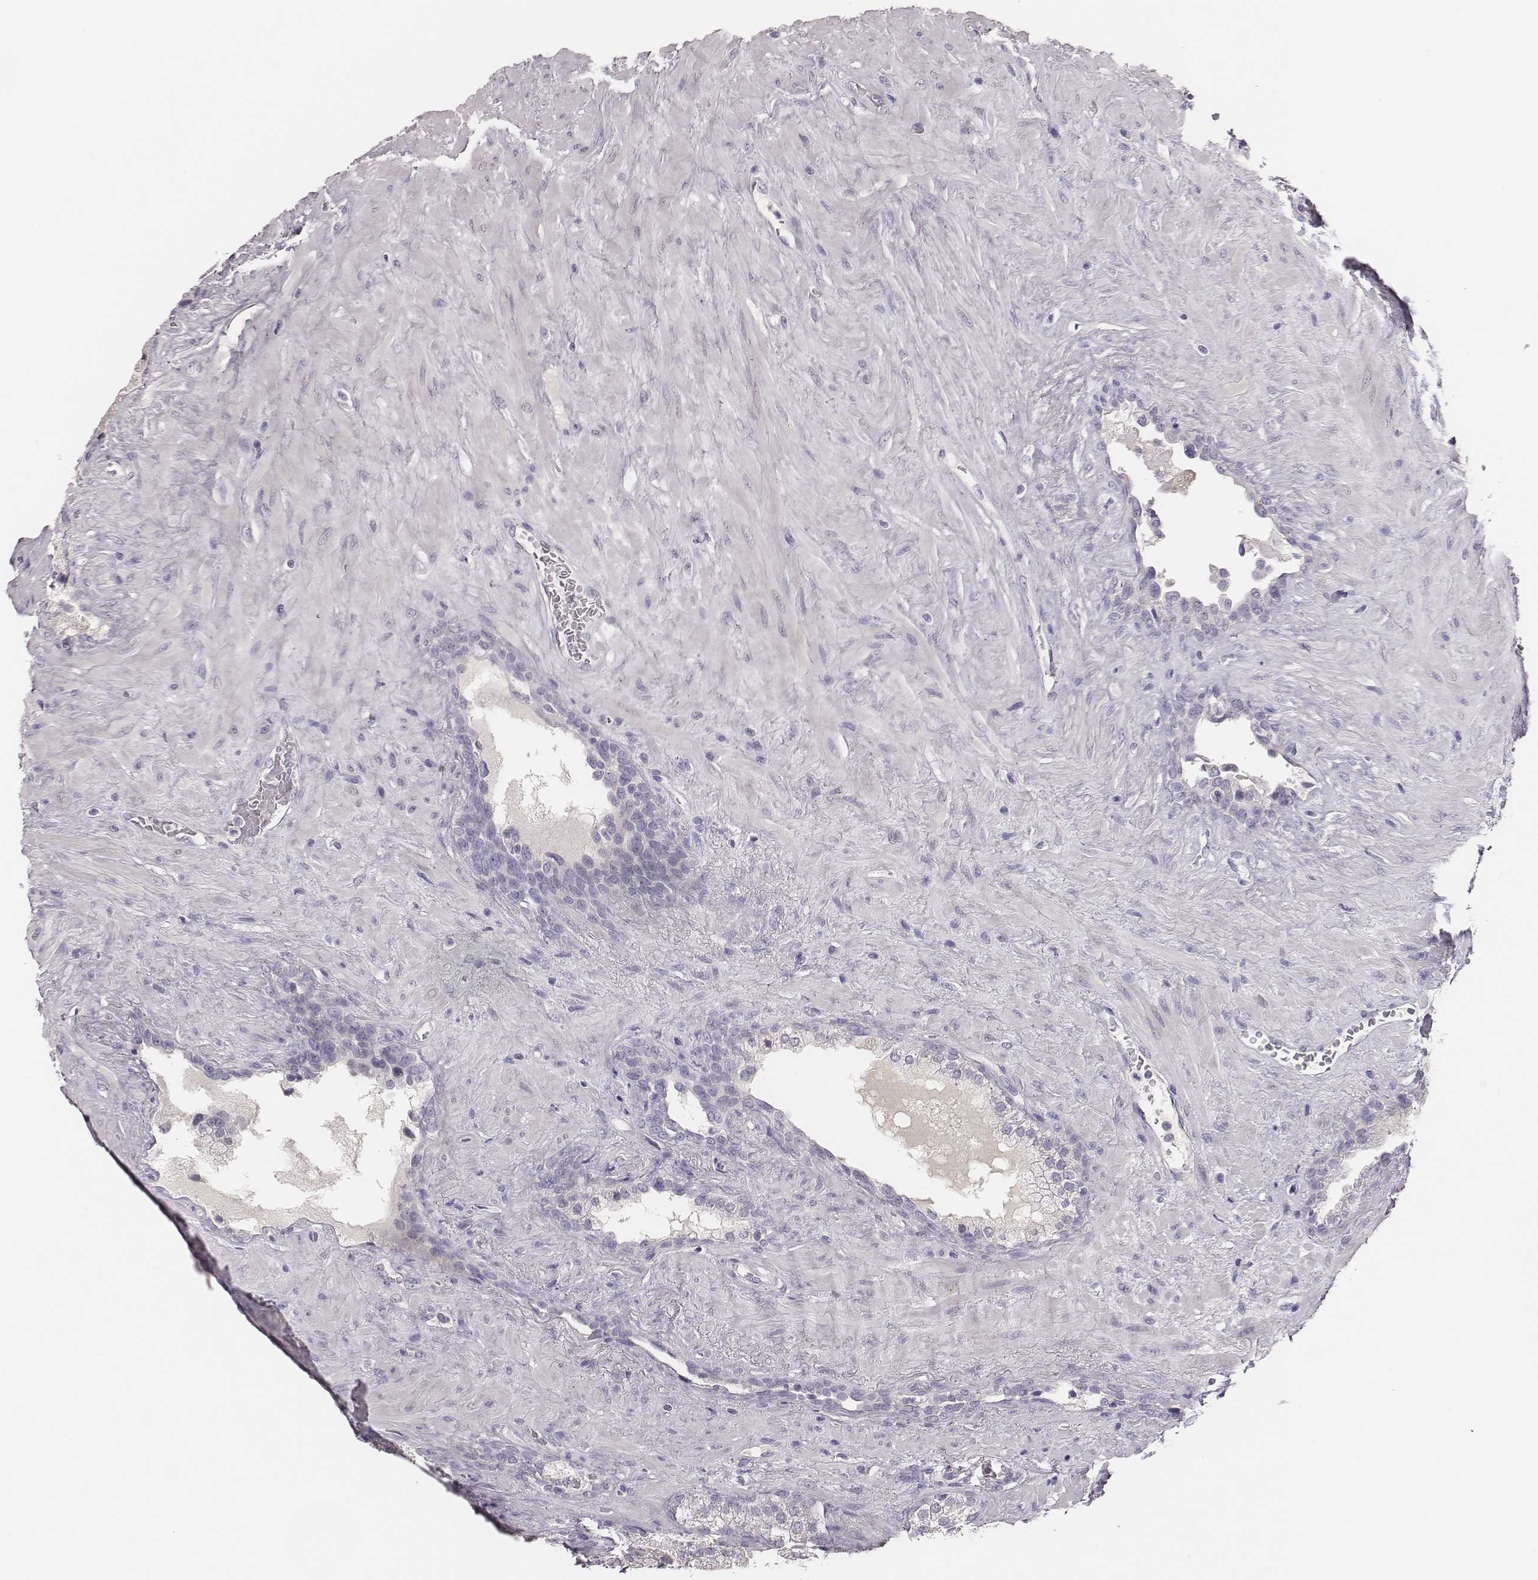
{"staining": {"intensity": "negative", "quantity": "none", "location": "none"}, "tissue": "prostate", "cell_type": "Glandular cells", "image_type": "normal", "snomed": [{"axis": "morphology", "description": "Normal tissue, NOS"}, {"axis": "topography", "description": "Prostate"}], "caption": "Photomicrograph shows no significant protein expression in glandular cells of unremarkable prostate.", "gene": "MYH6", "patient": {"sex": "male", "age": 63}}